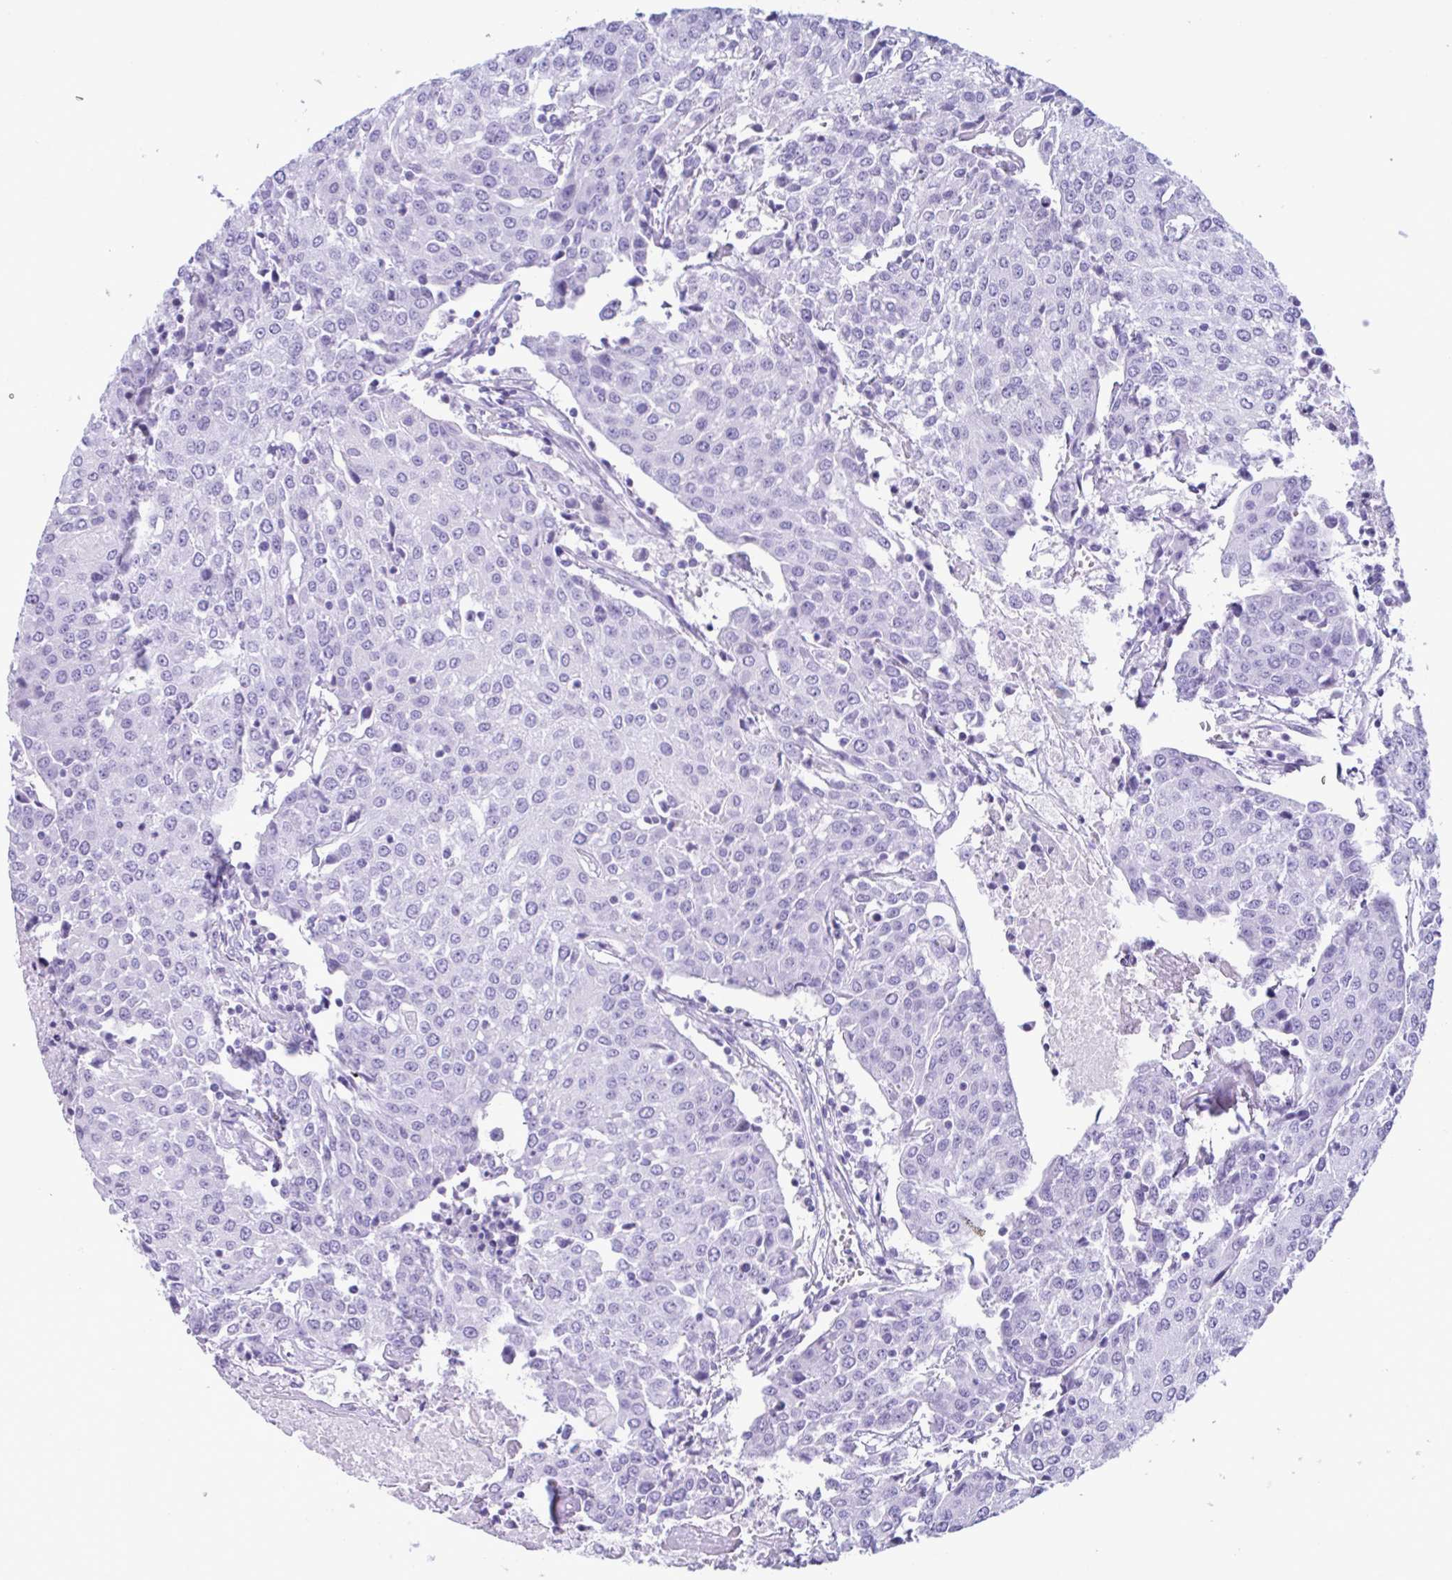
{"staining": {"intensity": "negative", "quantity": "none", "location": "none"}, "tissue": "urothelial cancer", "cell_type": "Tumor cells", "image_type": "cancer", "snomed": [{"axis": "morphology", "description": "Urothelial carcinoma, High grade"}, {"axis": "topography", "description": "Urinary bladder"}], "caption": "This is an IHC photomicrograph of urothelial carcinoma (high-grade). There is no positivity in tumor cells.", "gene": "MRGPRG", "patient": {"sex": "female", "age": 85}}